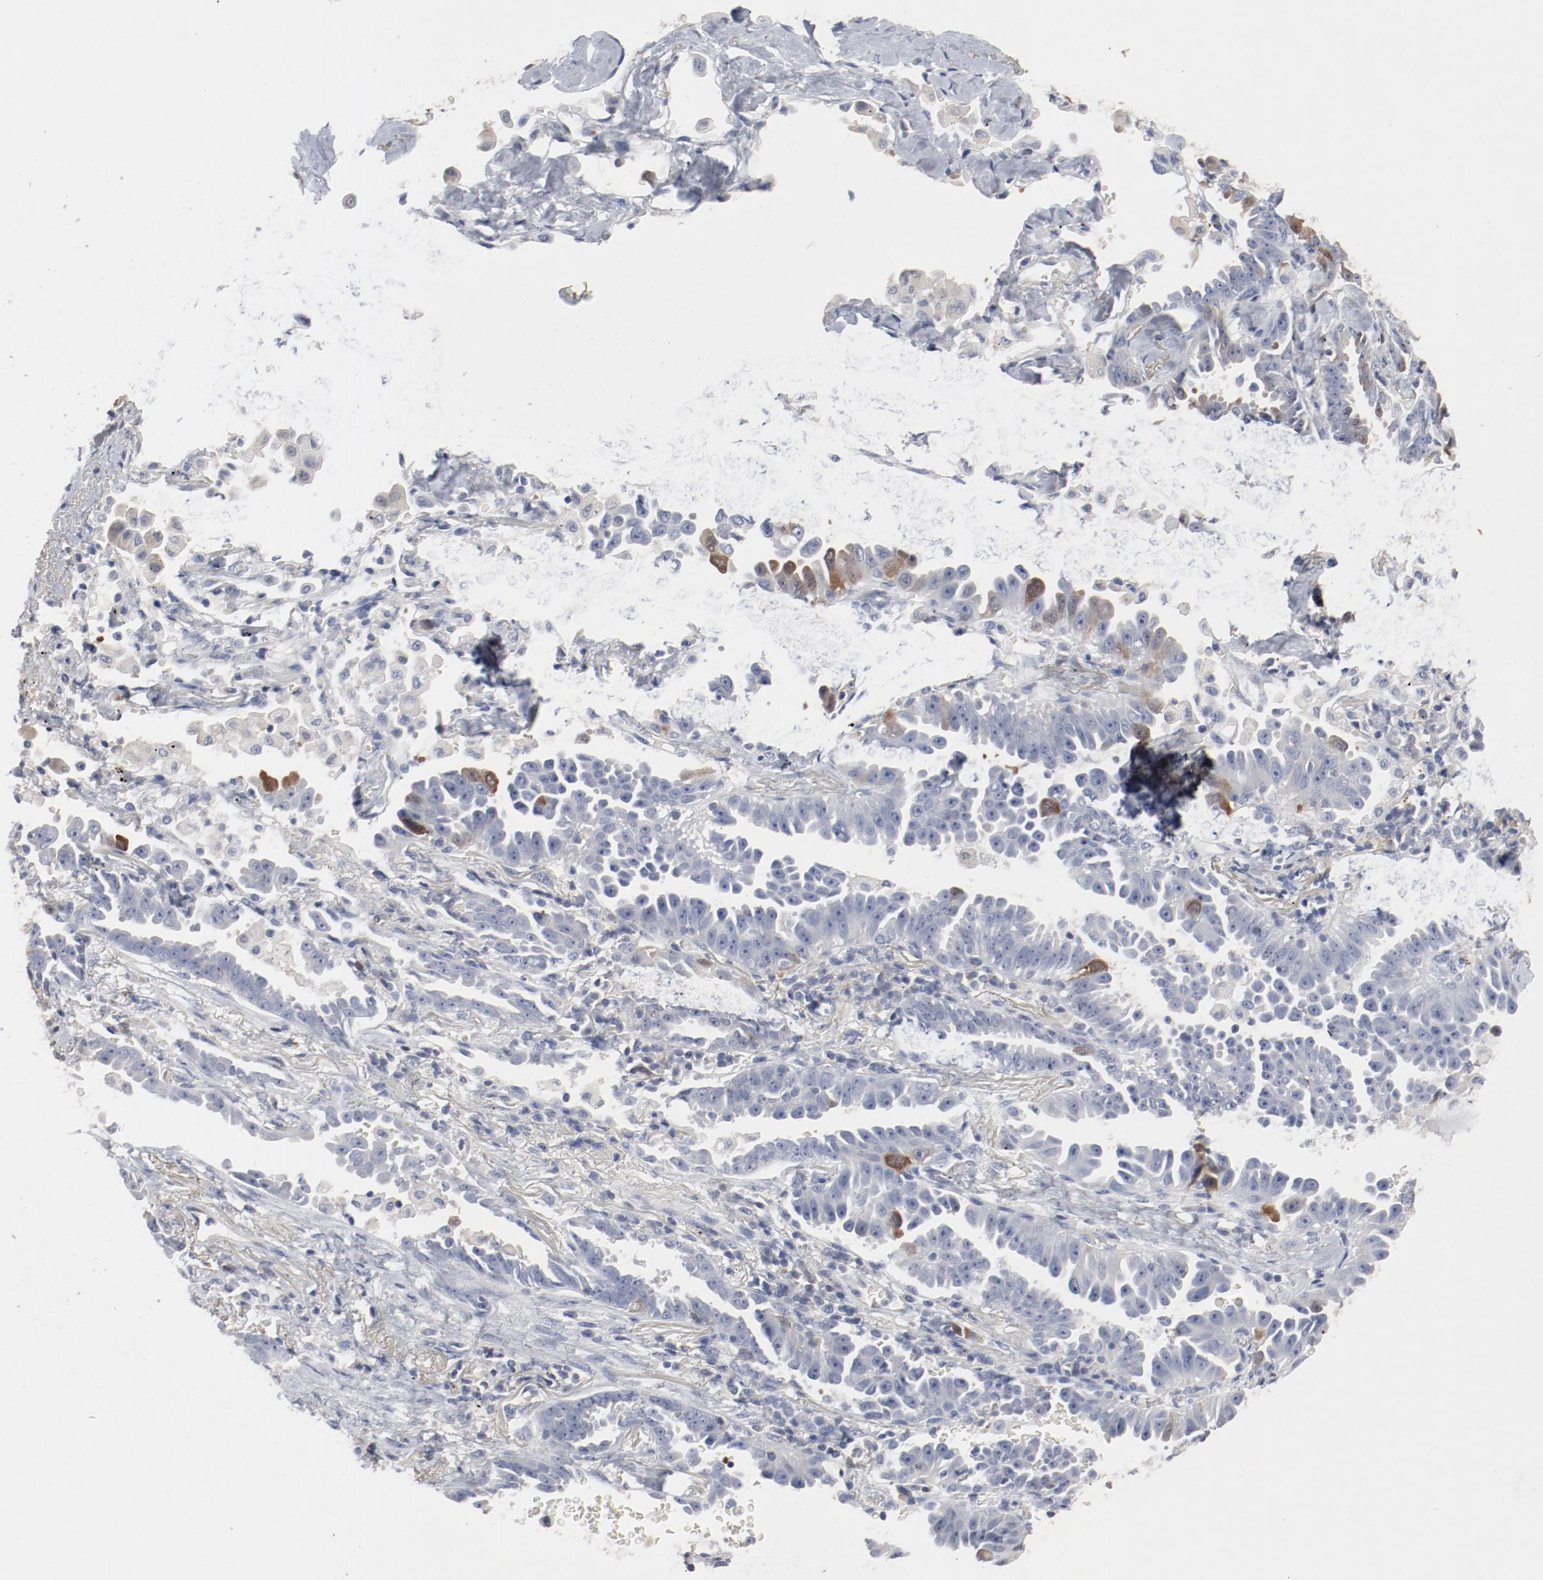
{"staining": {"intensity": "moderate", "quantity": "<25%", "location": "nuclear"}, "tissue": "lung cancer", "cell_type": "Tumor cells", "image_type": "cancer", "snomed": [{"axis": "morphology", "description": "Adenocarcinoma, NOS"}, {"axis": "topography", "description": "Lung"}], "caption": "Lung cancer (adenocarcinoma) was stained to show a protein in brown. There is low levels of moderate nuclear positivity in about <25% of tumor cells.", "gene": "CDK1", "patient": {"sex": "female", "age": 64}}